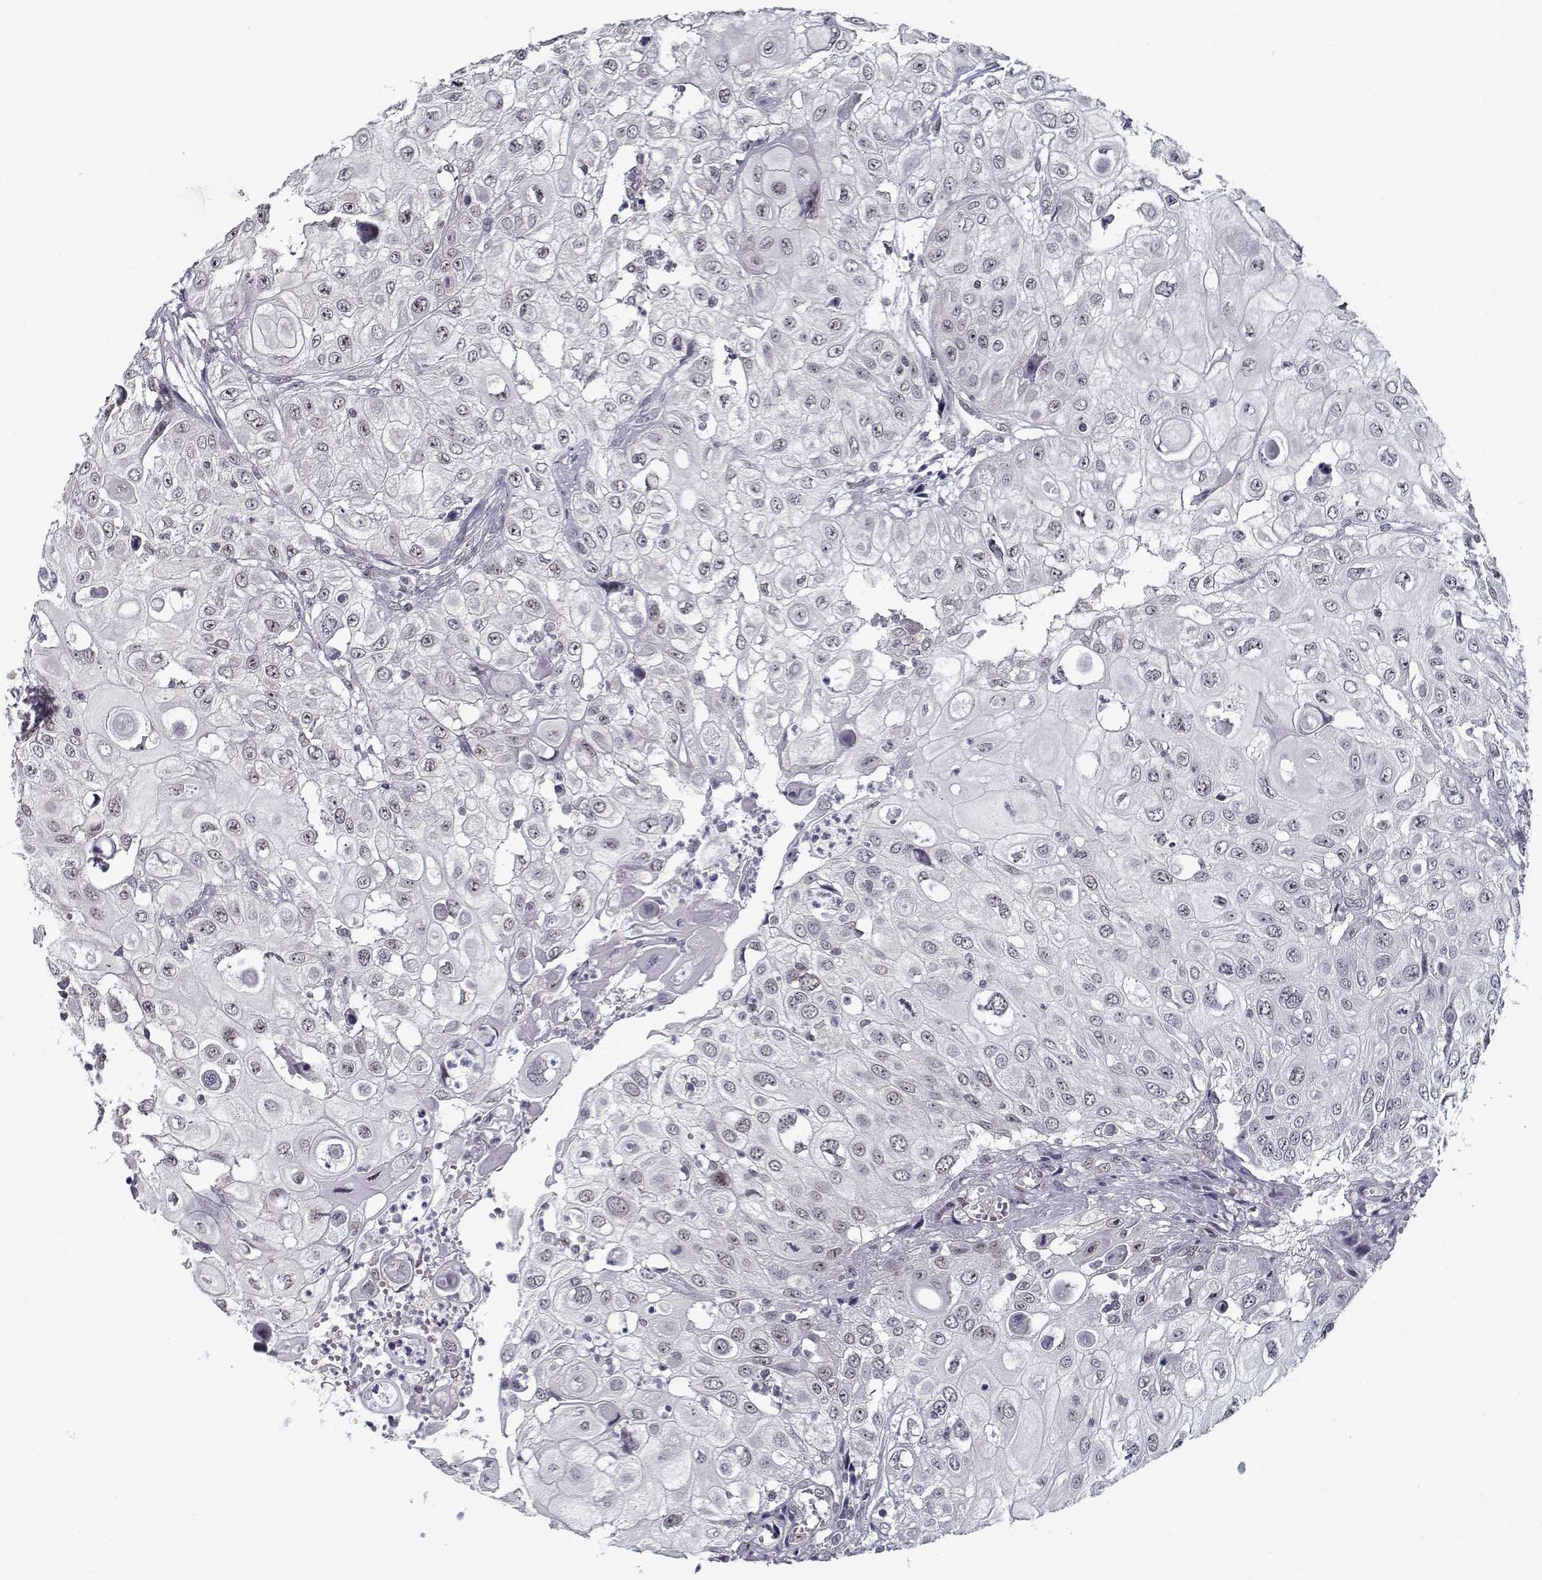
{"staining": {"intensity": "negative", "quantity": "none", "location": "none"}, "tissue": "urothelial cancer", "cell_type": "Tumor cells", "image_type": "cancer", "snomed": [{"axis": "morphology", "description": "Urothelial carcinoma, High grade"}, {"axis": "topography", "description": "Urinary bladder"}], "caption": "Immunohistochemistry histopathology image of urothelial carcinoma (high-grade) stained for a protein (brown), which exhibits no staining in tumor cells. (Stains: DAB IHC with hematoxylin counter stain, Microscopy: brightfield microscopy at high magnification).", "gene": "TESPA1", "patient": {"sex": "female", "age": 79}}